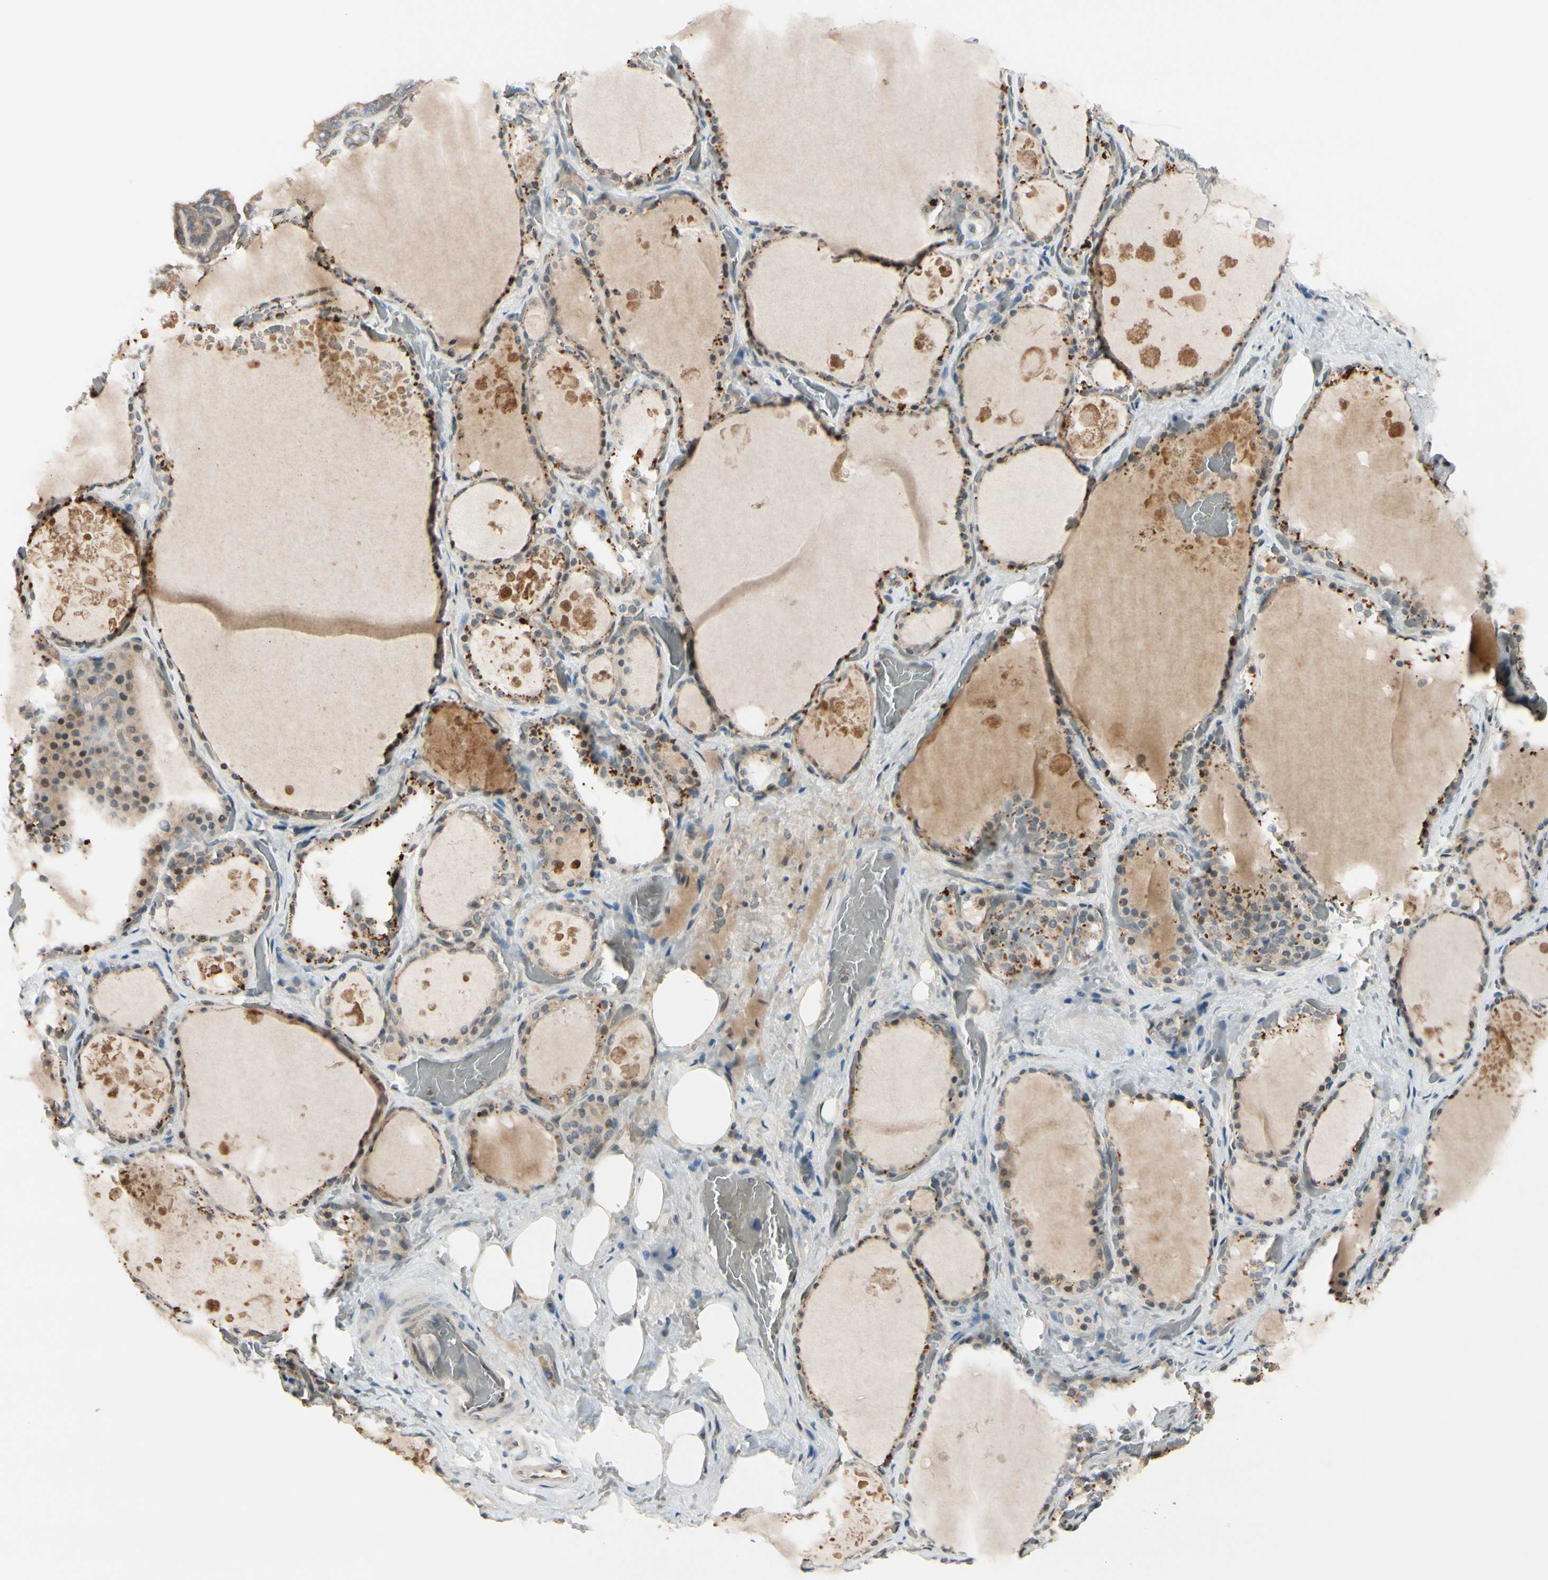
{"staining": {"intensity": "weak", "quantity": "25%-75%", "location": "cytoplasmic/membranous"}, "tissue": "thyroid gland", "cell_type": "Glandular cells", "image_type": "normal", "snomed": [{"axis": "morphology", "description": "Normal tissue, NOS"}, {"axis": "topography", "description": "Thyroid gland"}], "caption": "Brown immunohistochemical staining in unremarkable human thyroid gland demonstrates weak cytoplasmic/membranous expression in about 25%-75% of glandular cells.", "gene": "FGF10", "patient": {"sex": "male", "age": 61}}